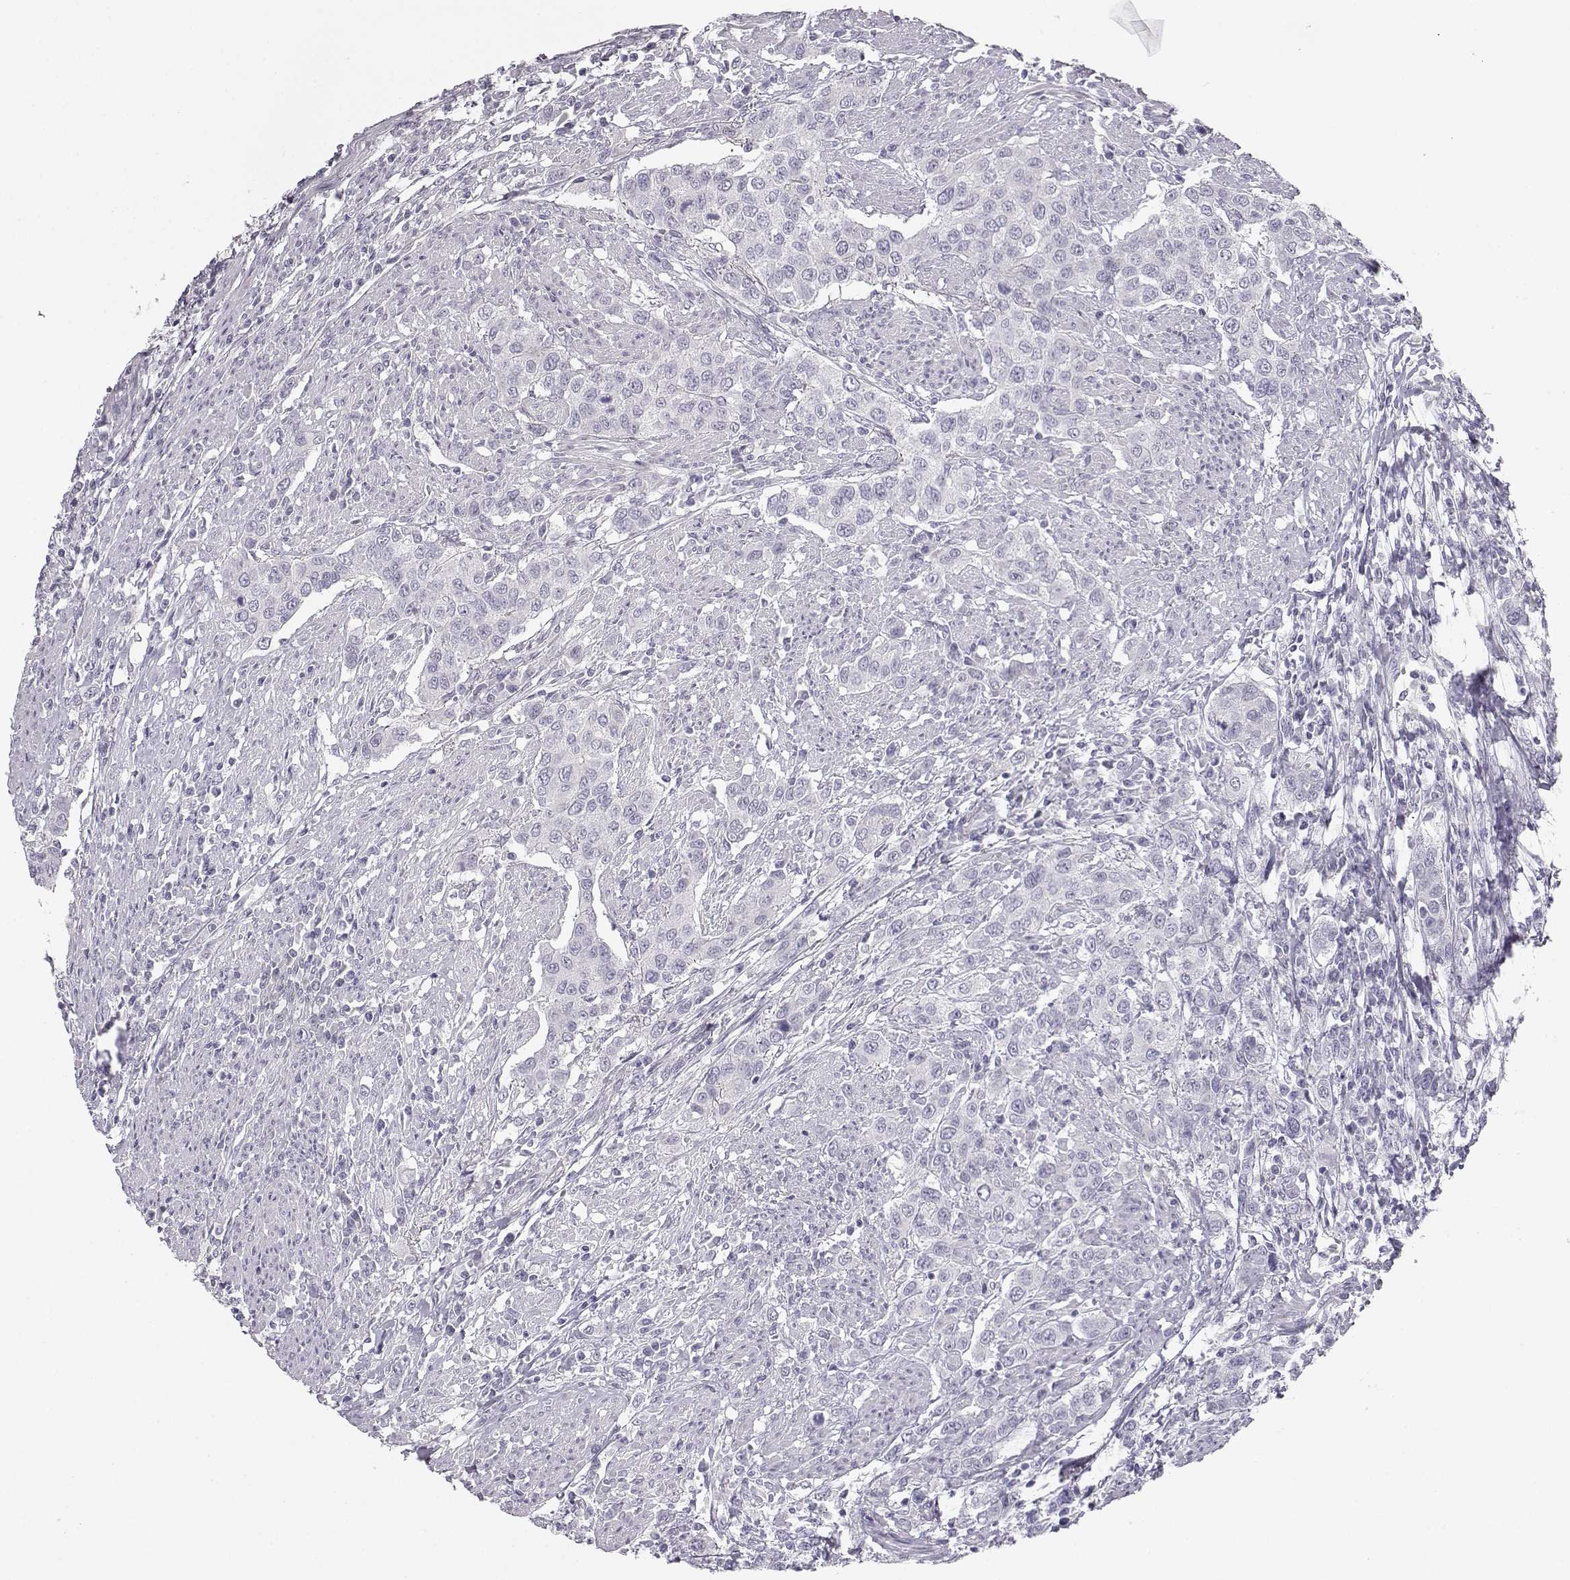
{"staining": {"intensity": "negative", "quantity": "none", "location": "none"}, "tissue": "urothelial cancer", "cell_type": "Tumor cells", "image_type": "cancer", "snomed": [{"axis": "morphology", "description": "Urothelial carcinoma, High grade"}, {"axis": "topography", "description": "Urinary bladder"}], "caption": "Immunohistochemistry (IHC) image of human urothelial cancer stained for a protein (brown), which shows no expression in tumor cells.", "gene": "MYCBPAP", "patient": {"sex": "female", "age": 58}}